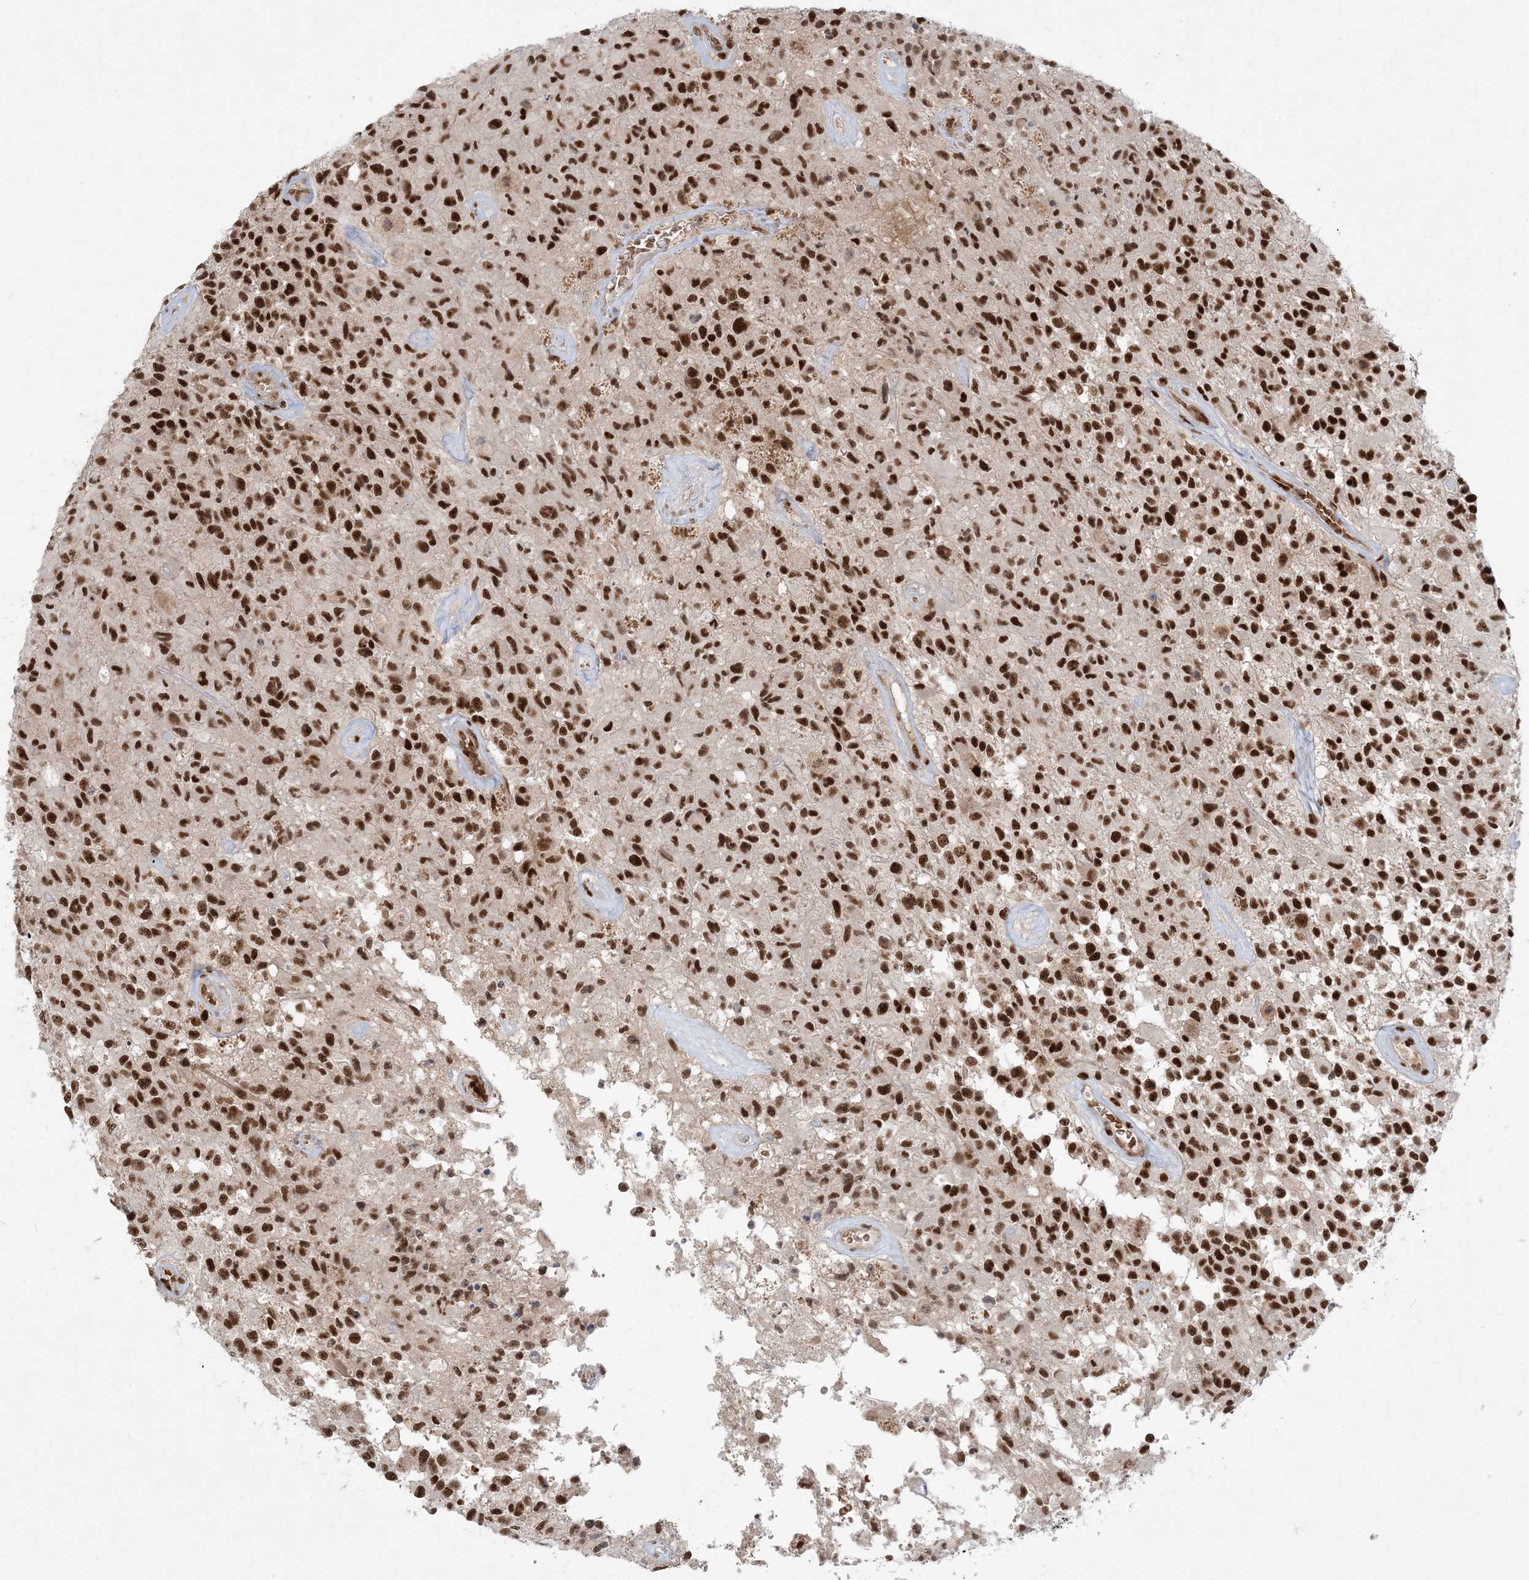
{"staining": {"intensity": "strong", "quantity": ">75%", "location": "nuclear"}, "tissue": "glioma", "cell_type": "Tumor cells", "image_type": "cancer", "snomed": [{"axis": "morphology", "description": "Glioma, malignant, High grade"}, {"axis": "morphology", "description": "Glioblastoma, NOS"}, {"axis": "topography", "description": "Brain"}], "caption": "A high amount of strong nuclear positivity is present in approximately >75% of tumor cells in glioblastoma tissue. Nuclei are stained in blue.", "gene": "PPIL2", "patient": {"sex": "male", "age": 60}}